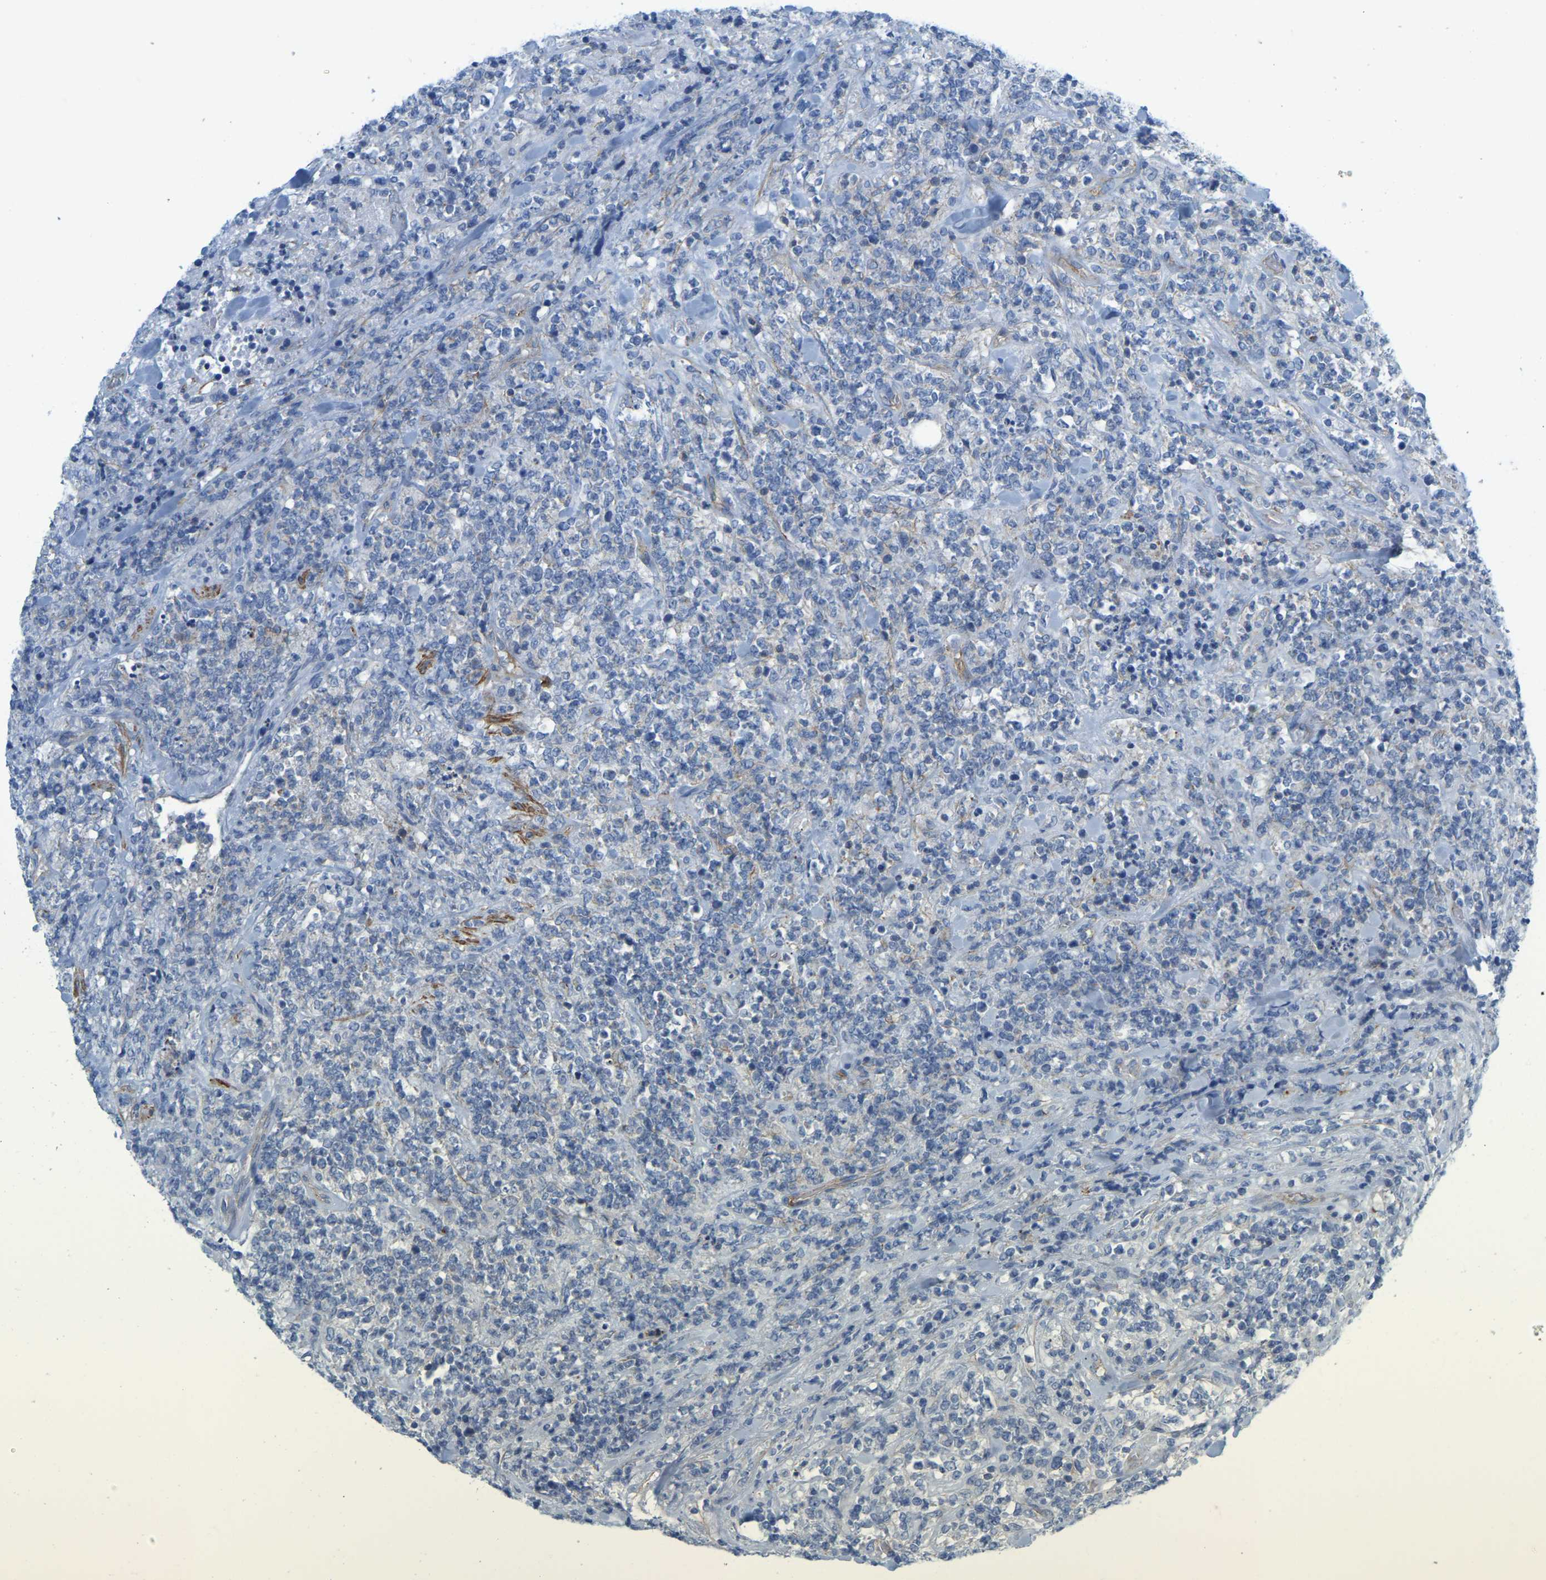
{"staining": {"intensity": "negative", "quantity": "none", "location": "none"}, "tissue": "lymphoma", "cell_type": "Tumor cells", "image_type": "cancer", "snomed": [{"axis": "morphology", "description": "Malignant lymphoma, non-Hodgkin's type, High grade"}, {"axis": "topography", "description": "Soft tissue"}], "caption": "Tumor cells are negative for protein expression in human lymphoma.", "gene": "MYL3", "patient": {"sex": "male", "age": 18}}